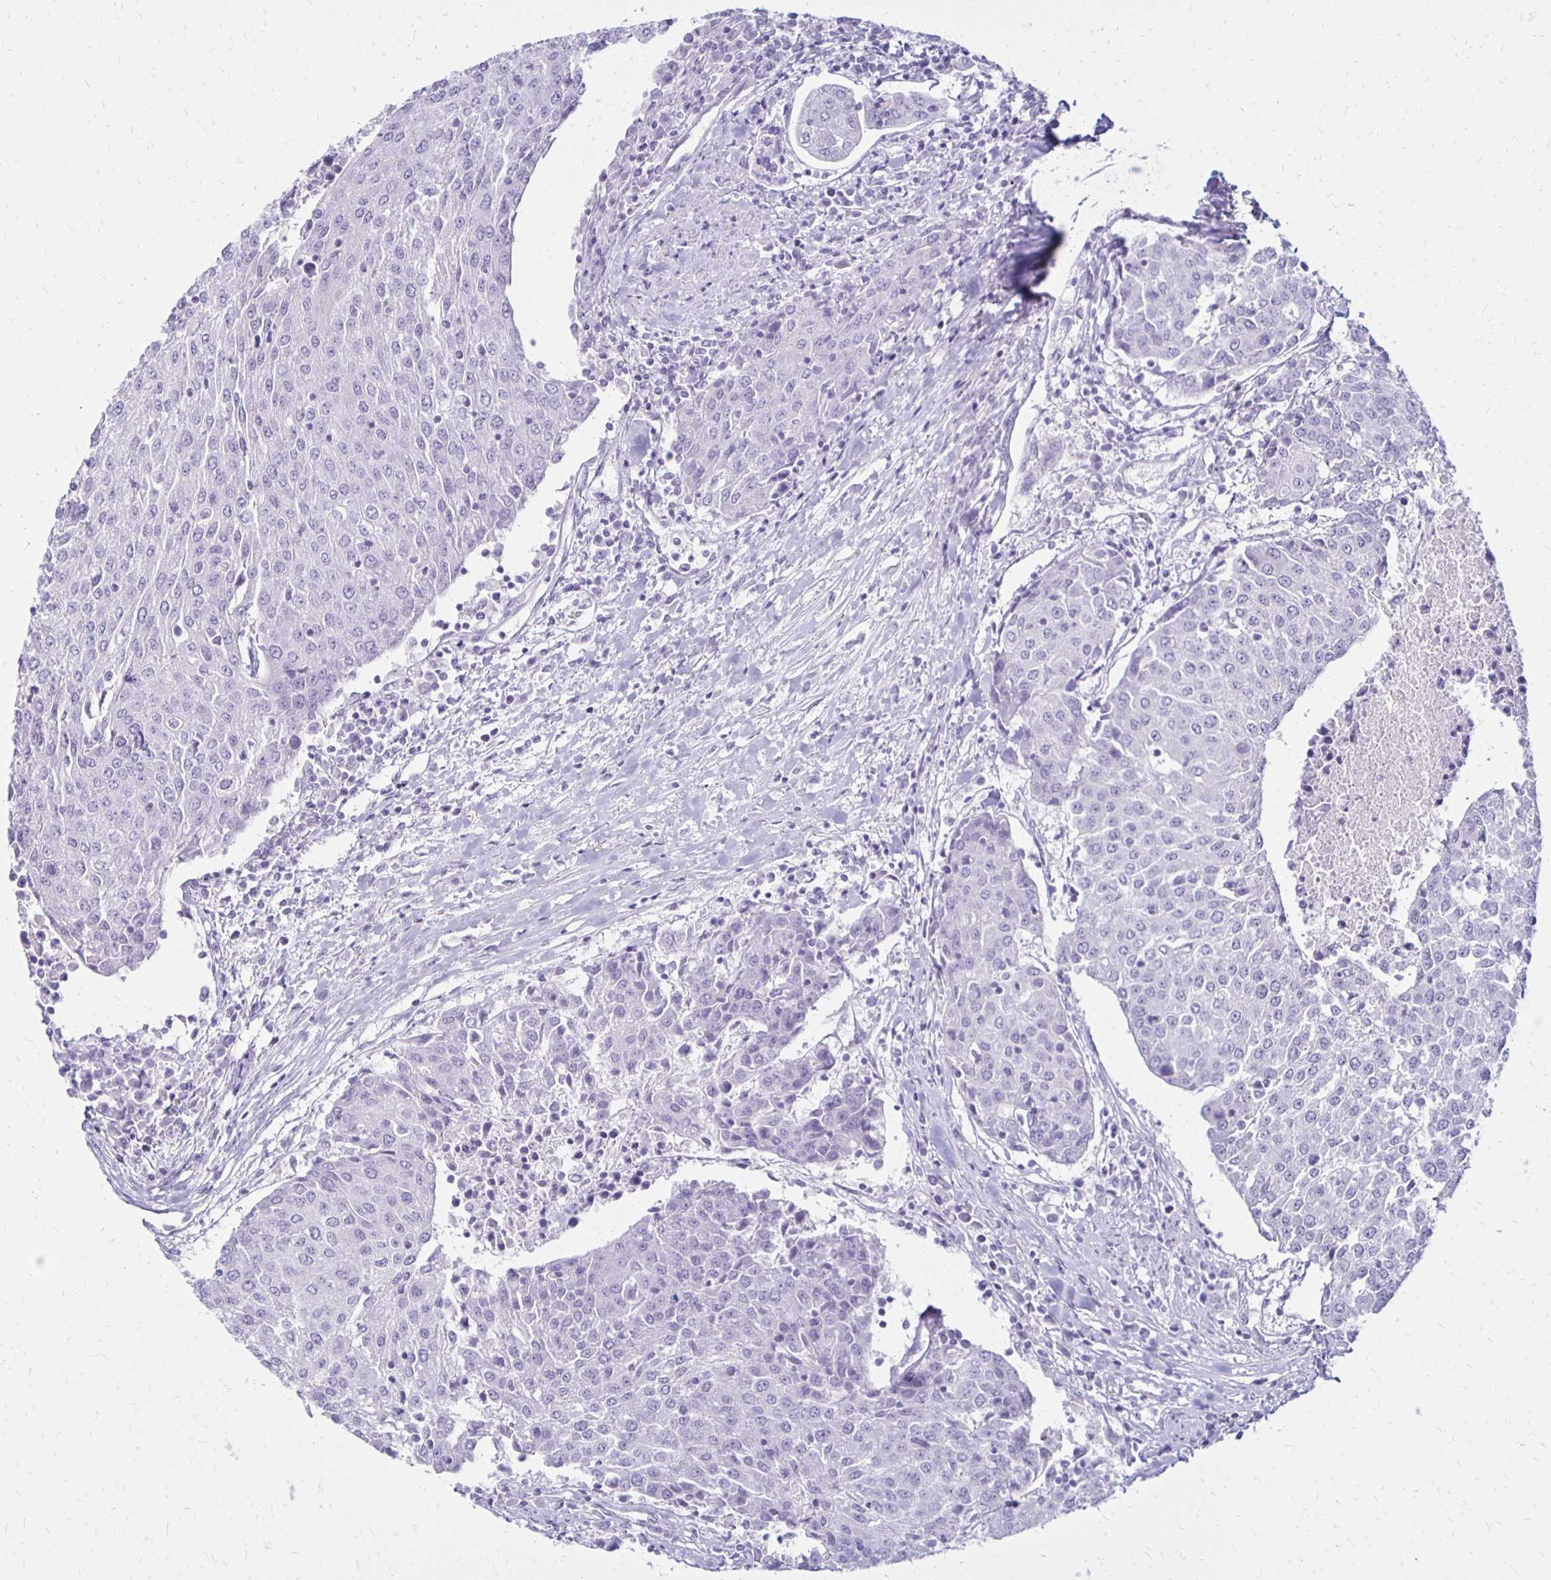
{"staining": {"intensity": "negative", "quantity": "none", "location": "none"}, "tissue": "urothelial cancer", "cell_type": "Tumor cells", "image_type": "cancer", "snomed": [{"axis": "morphology", "description": "Urothelial carcinoma, High grade"}, {"axis": "topography", "description": "Urinary bladder"}], "caption": "The image shows no significant expression in tumor cells of urothelial carcinoma (high-grade).", "gene": "RYR1", "patient": {"sex": "female", "age": 85}}